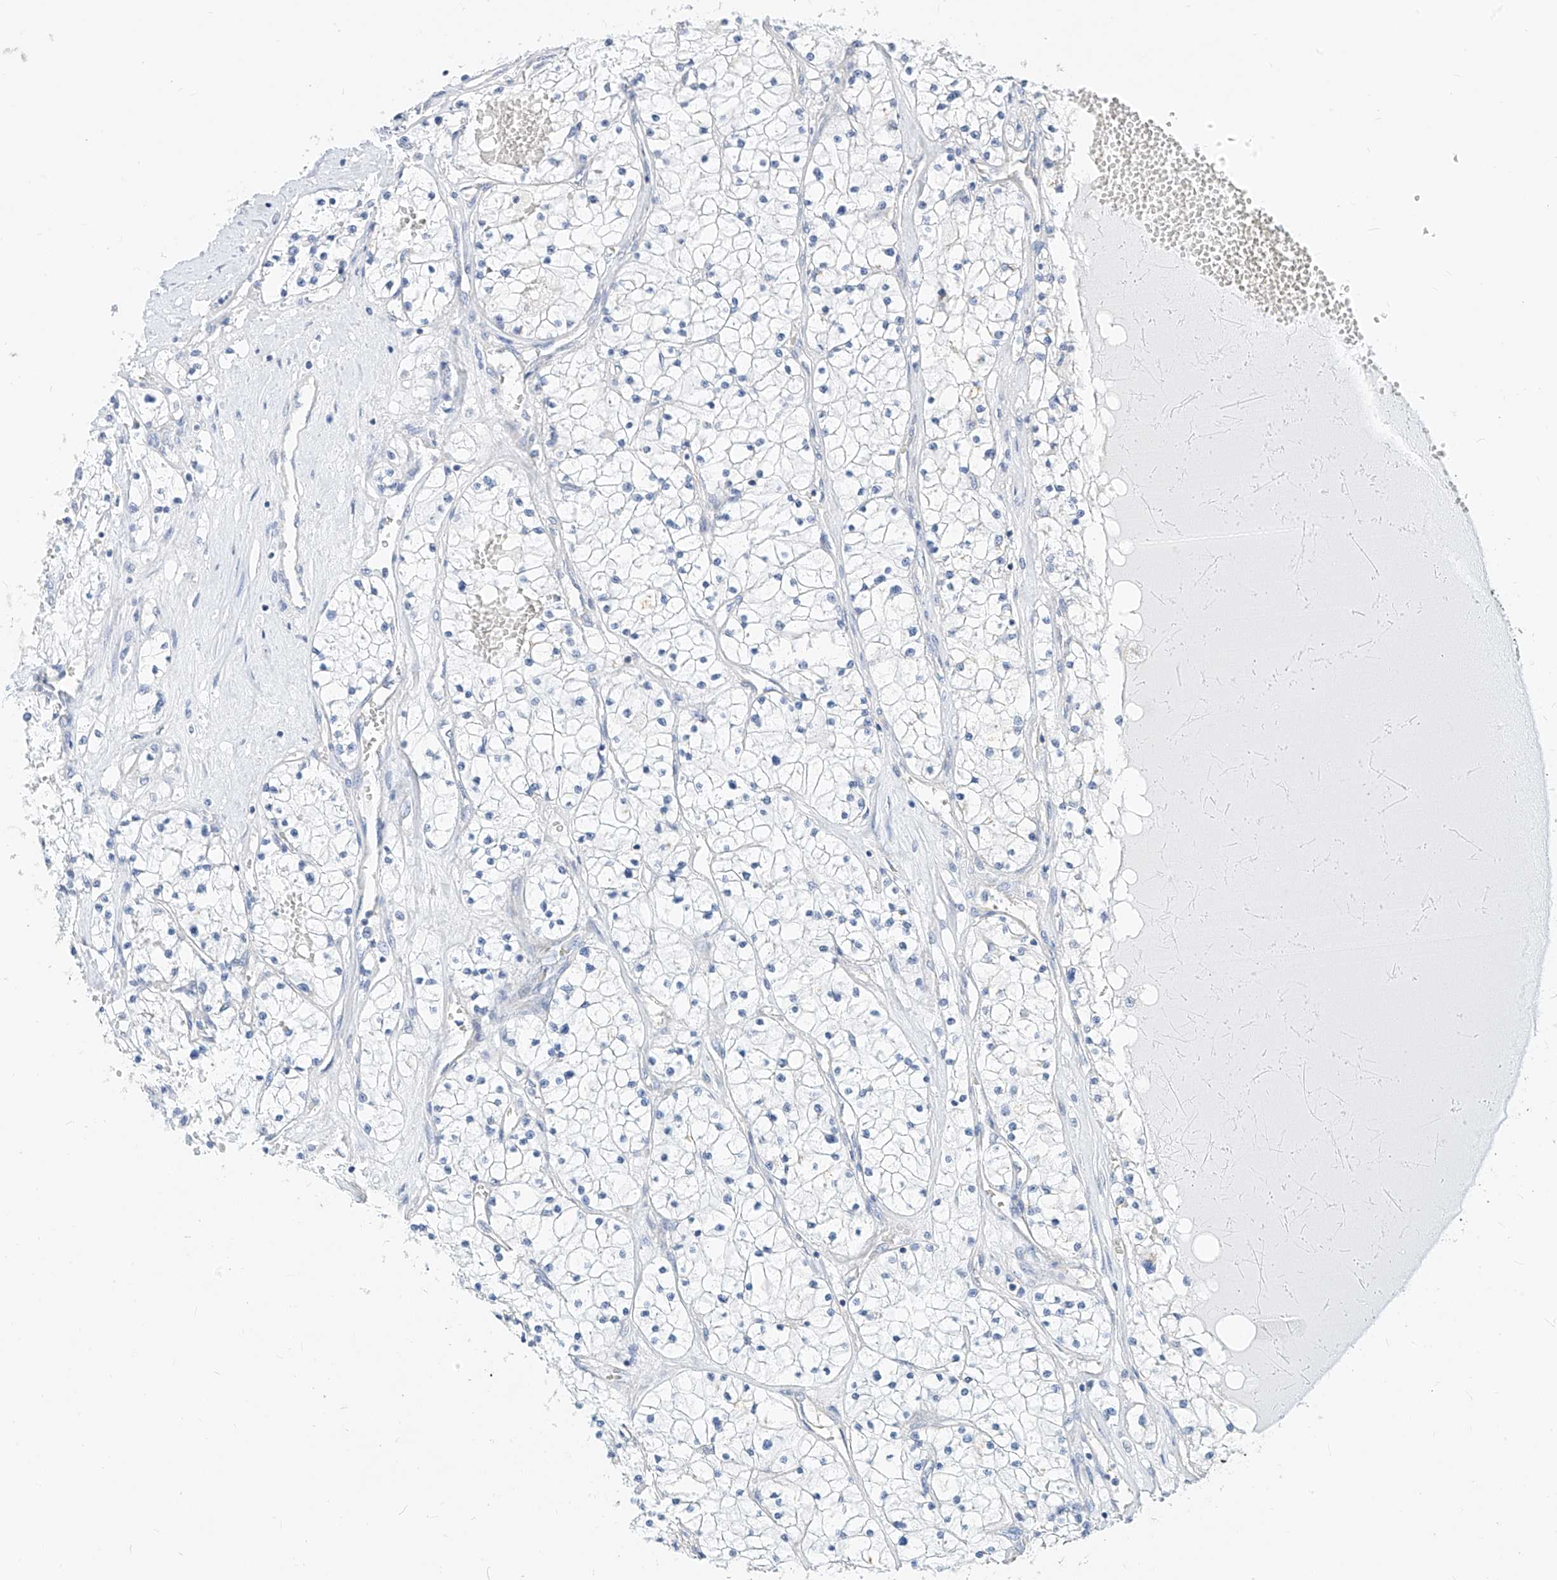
{"staining": {"intensity": "negative", "quantity": "none", "location": "none"}, "tissue": "renal cancer", "cell_type": "Tumor cells", "image_type": "cancer", "snomed": [{"axis": "morphology", "description": "Normal tissue, NOS"}, {"axis": "morphology", "description": "Adenocarcinoma, NOS"}, {"axis": "topography", "description": "Kidney"}], "caption": "Human renal cancer (adenocarcinoma) stained for a protein using immunohistochemistry (IHC) demonstrates no expression in tumor cells.", "gene": "ZZEF1", "patient": {"sex": "male", "age": 68}}